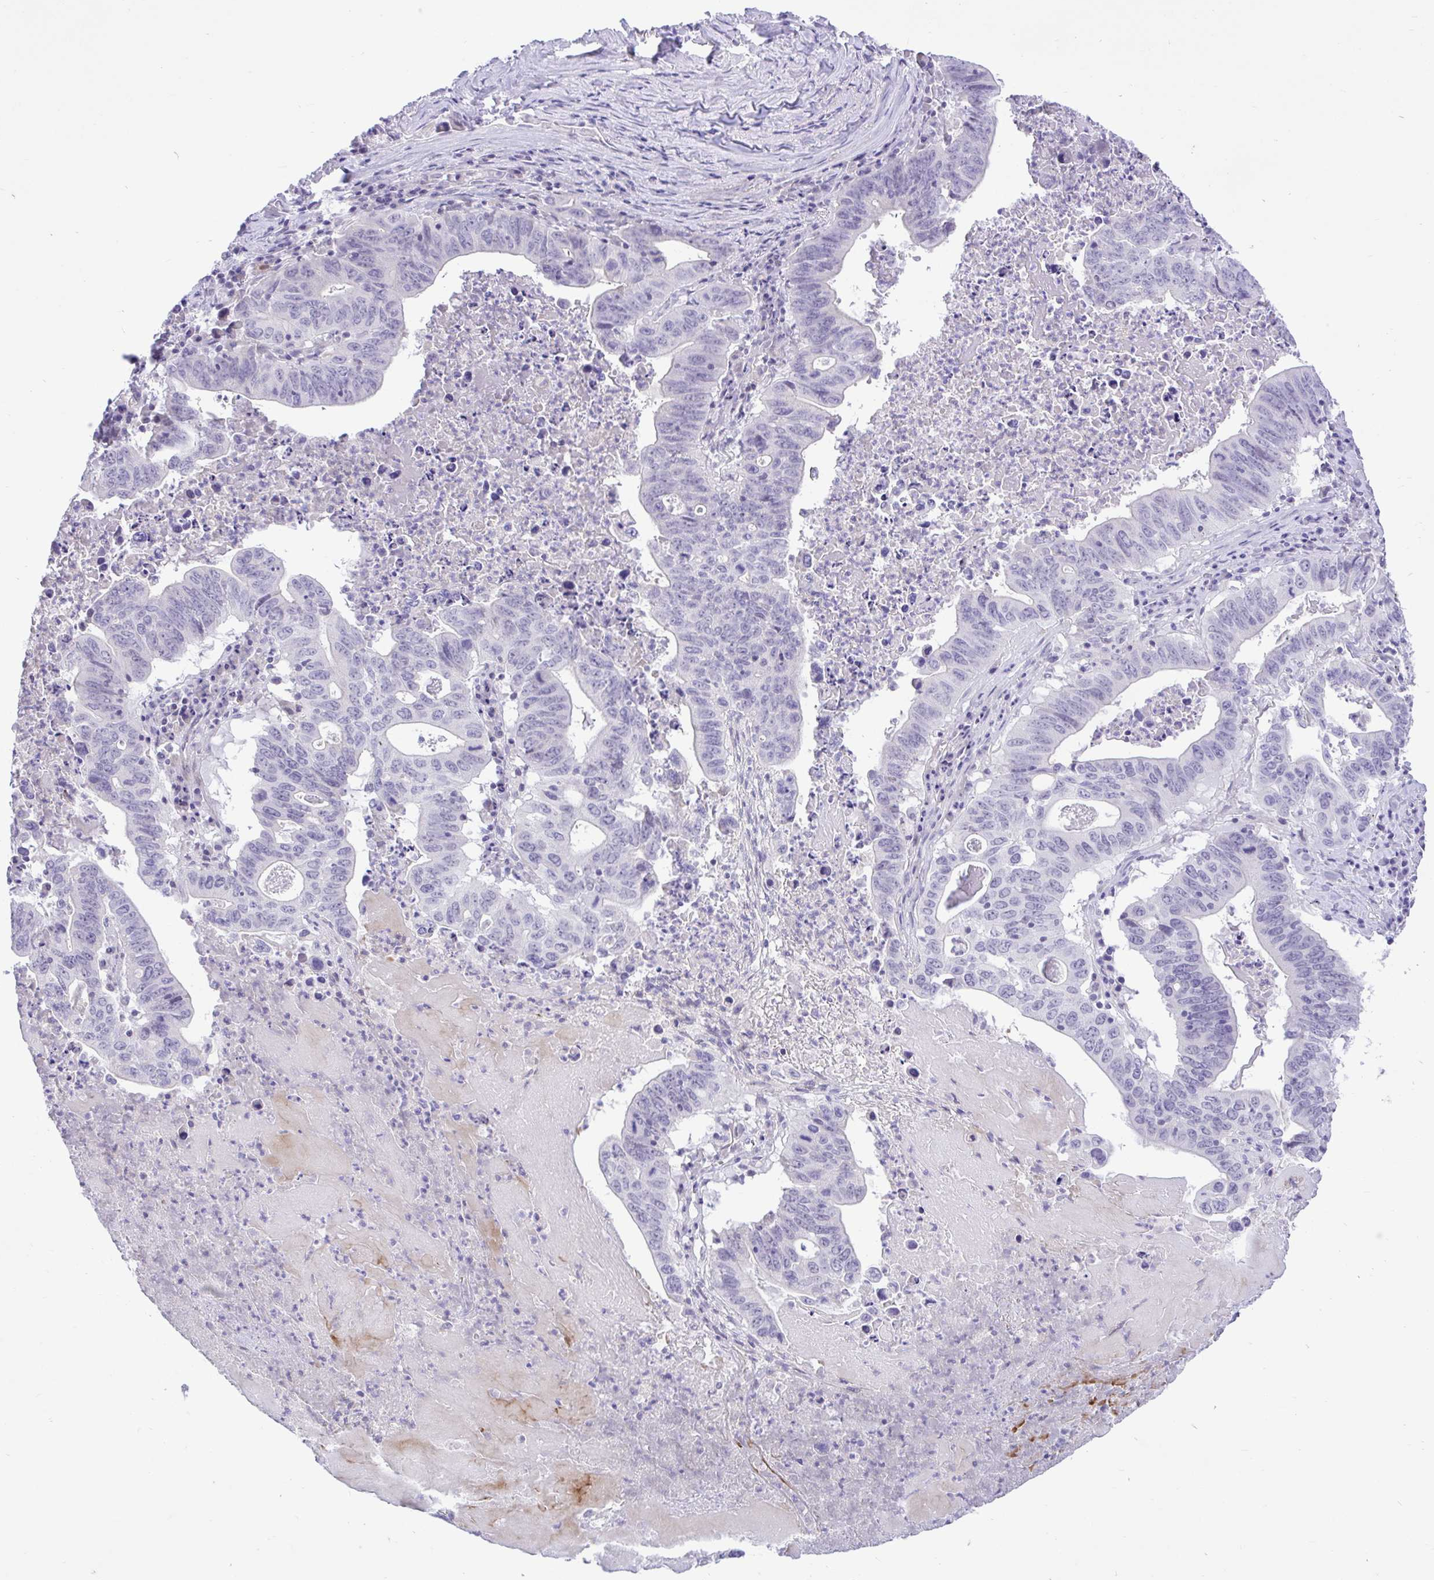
{"staining": {"intensity": "negative", "quantity": "none", "location": "none"}, "tissue": "lung cancer", "cell_type": "Tumor cells", "image_type": "cancer", "snomed": [{"axis": "morphology", "description": "Adenocarcinoma, NOS"}, {"axis": "topography", "description": "Lung"}], "caption": "Lung cancer (adenocarcinoma) was stained to show a protein in brown. There is no significant positivity in tumor cells.", "gene": "ZNF101", "patient": {"sex": "female", "age": 60}}